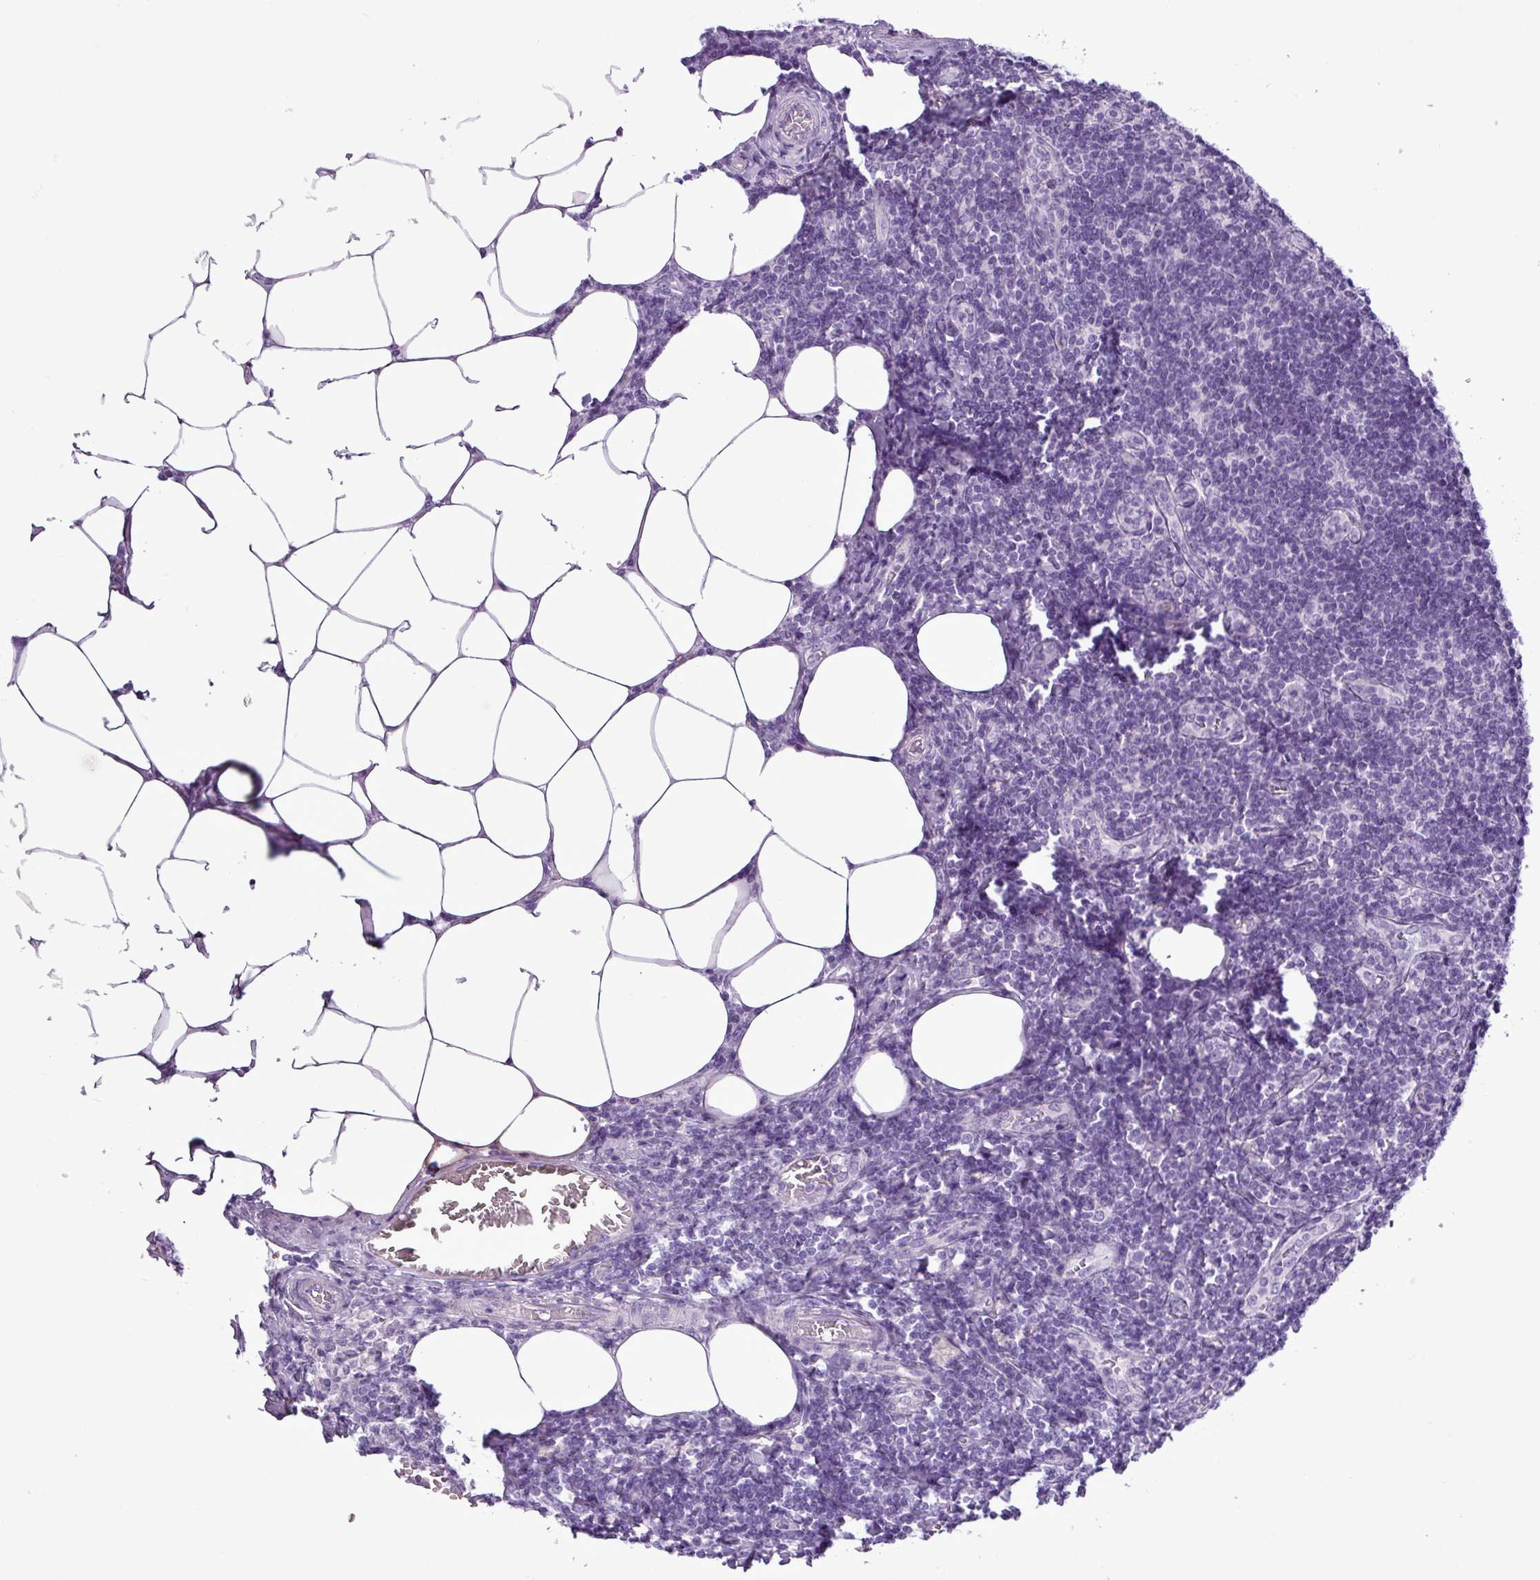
{"staining": {"intensity": "negative", "quantity": "none", "location": "none"}, "tissue": "lymph node", "cell_type": "Germinal center cells", "image_type": "normal", "snomed": [{"axis": "morphology", "description": "Normal tissue, NOS"}, {"axis": "topography", "description": "Lymph node"}], "caption": "The micrograph reveals no staining of germinal center cells in unremarkable lymph node.", "gene": "ALDH3A1", "patient": {"sex": "female", "age": 59}}